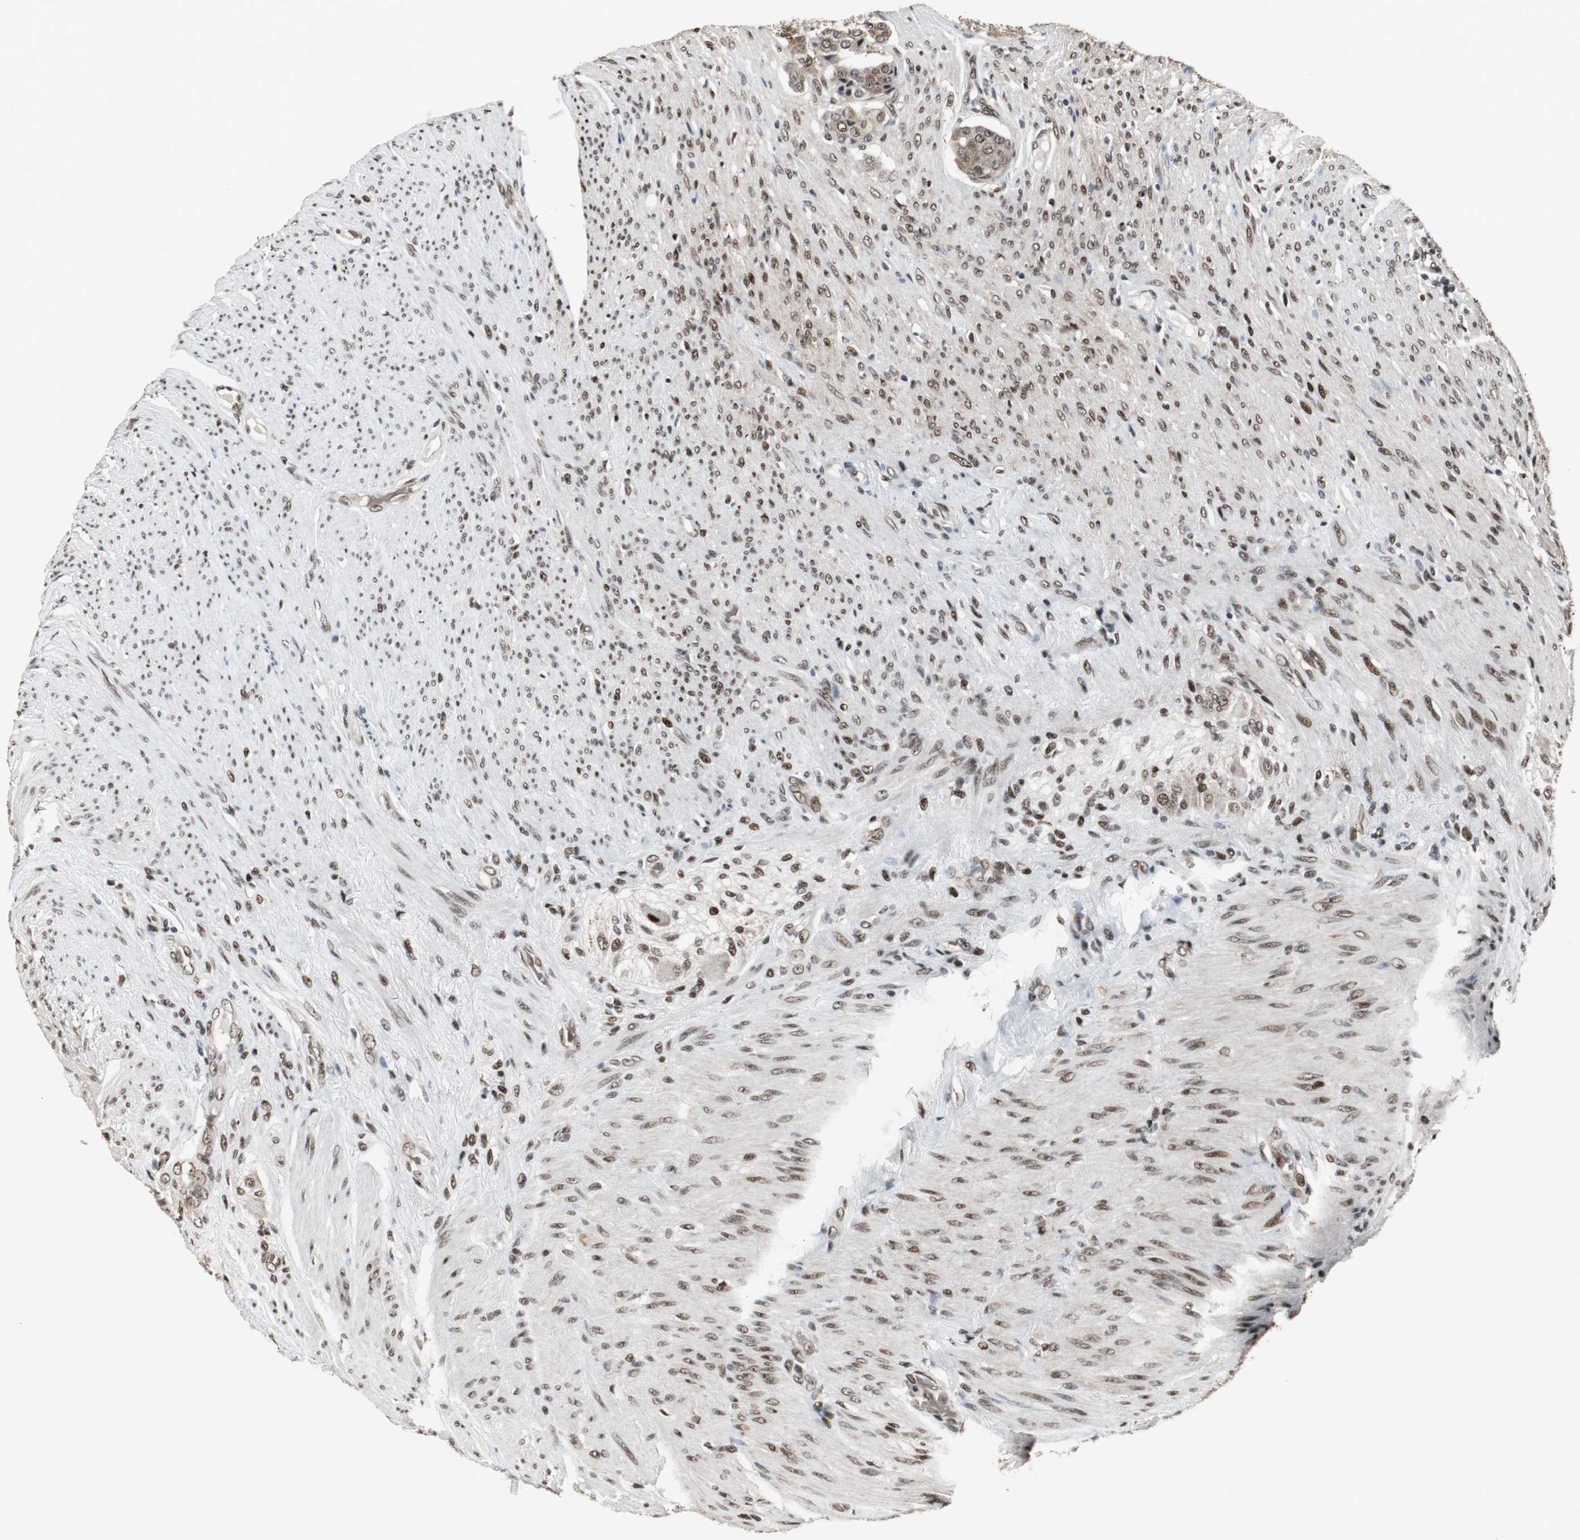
{"staining": {"intensity": "strong", "quantity": ">75%", "location": "cytoplasmic/membranous,nuclear"}, "tissue": "carcinoid", "cell_type": "Tumor cells", "image_type": "cancer", "snomed": [{"axis": "morphology", "description": "Carcinoid, malignant, NOS"}, {"axis": "topography", "description": "Colon"}], "caption": "High-power microscopy captured an IHC photomicrograph of malignant carcinoid, revealing strong cytoplasmic/membranous and nuclear staining in approximately >75% of tumor cells.", "gene": "TAF5", "patient": {"sex": "female", "age": 61}}